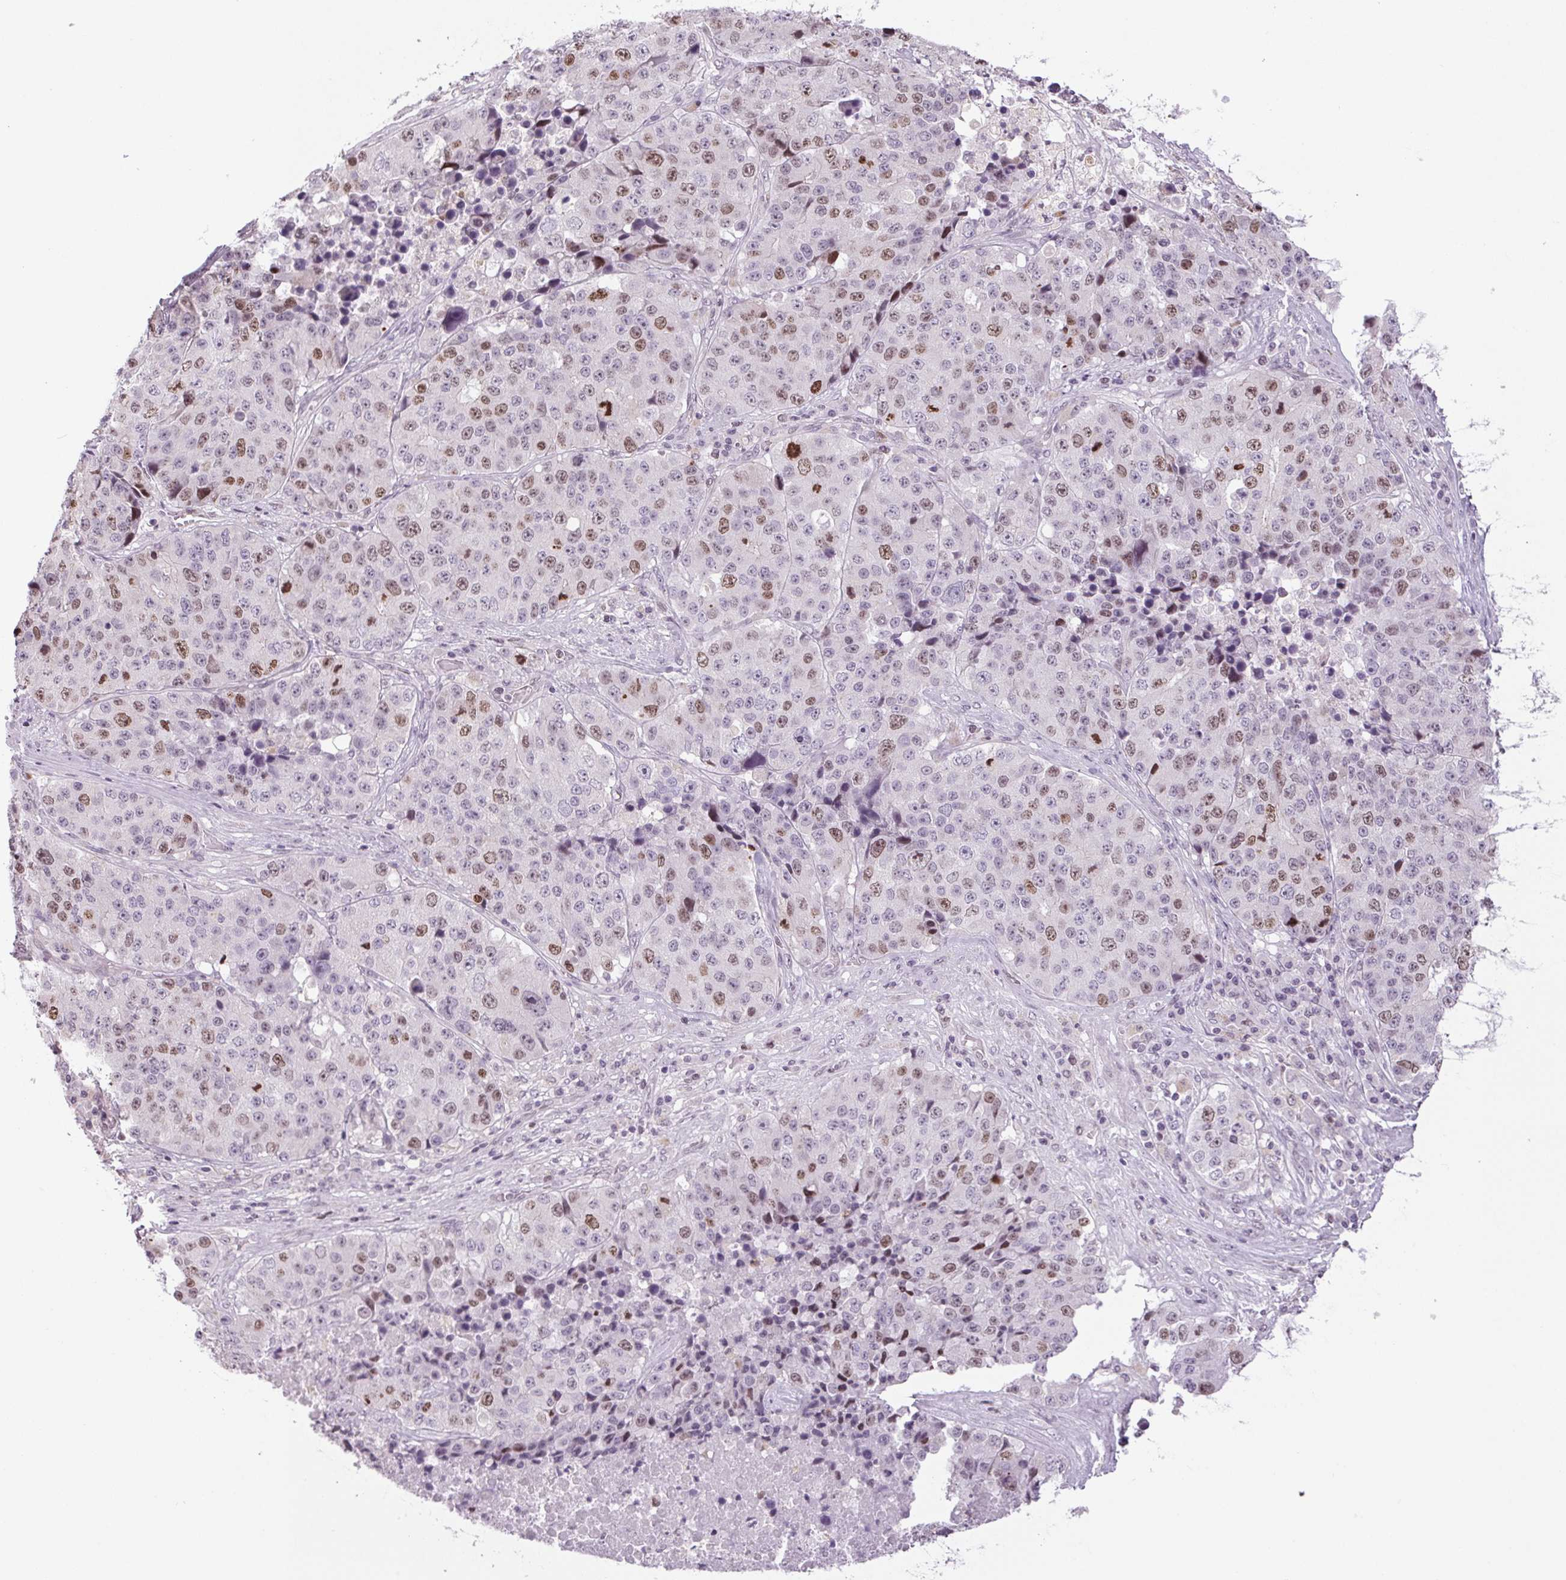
{"staining": {"intensity": "moderate", "quantity": "25%-75%", "location": "nuclear"}, "tissue": "stomach cancer", "cell_type": "Tumor cells", "image_type": "cancer", "snomed": [{"axis": "morphology", "description": "Adenocarcinoma, NOS"}, {"axis": "topography", "description": "Stomach"}], "caption": "Tumor cells reveal medium levels of moderate nuclear positivity in approximately 25%-75% of cells in stomach adenocarcinoma. (brown staining indicates protein expression, while blue staining denotes nuclei).", "gene": "SMIM6", "patient": {"sex": "male", "age": 71}}